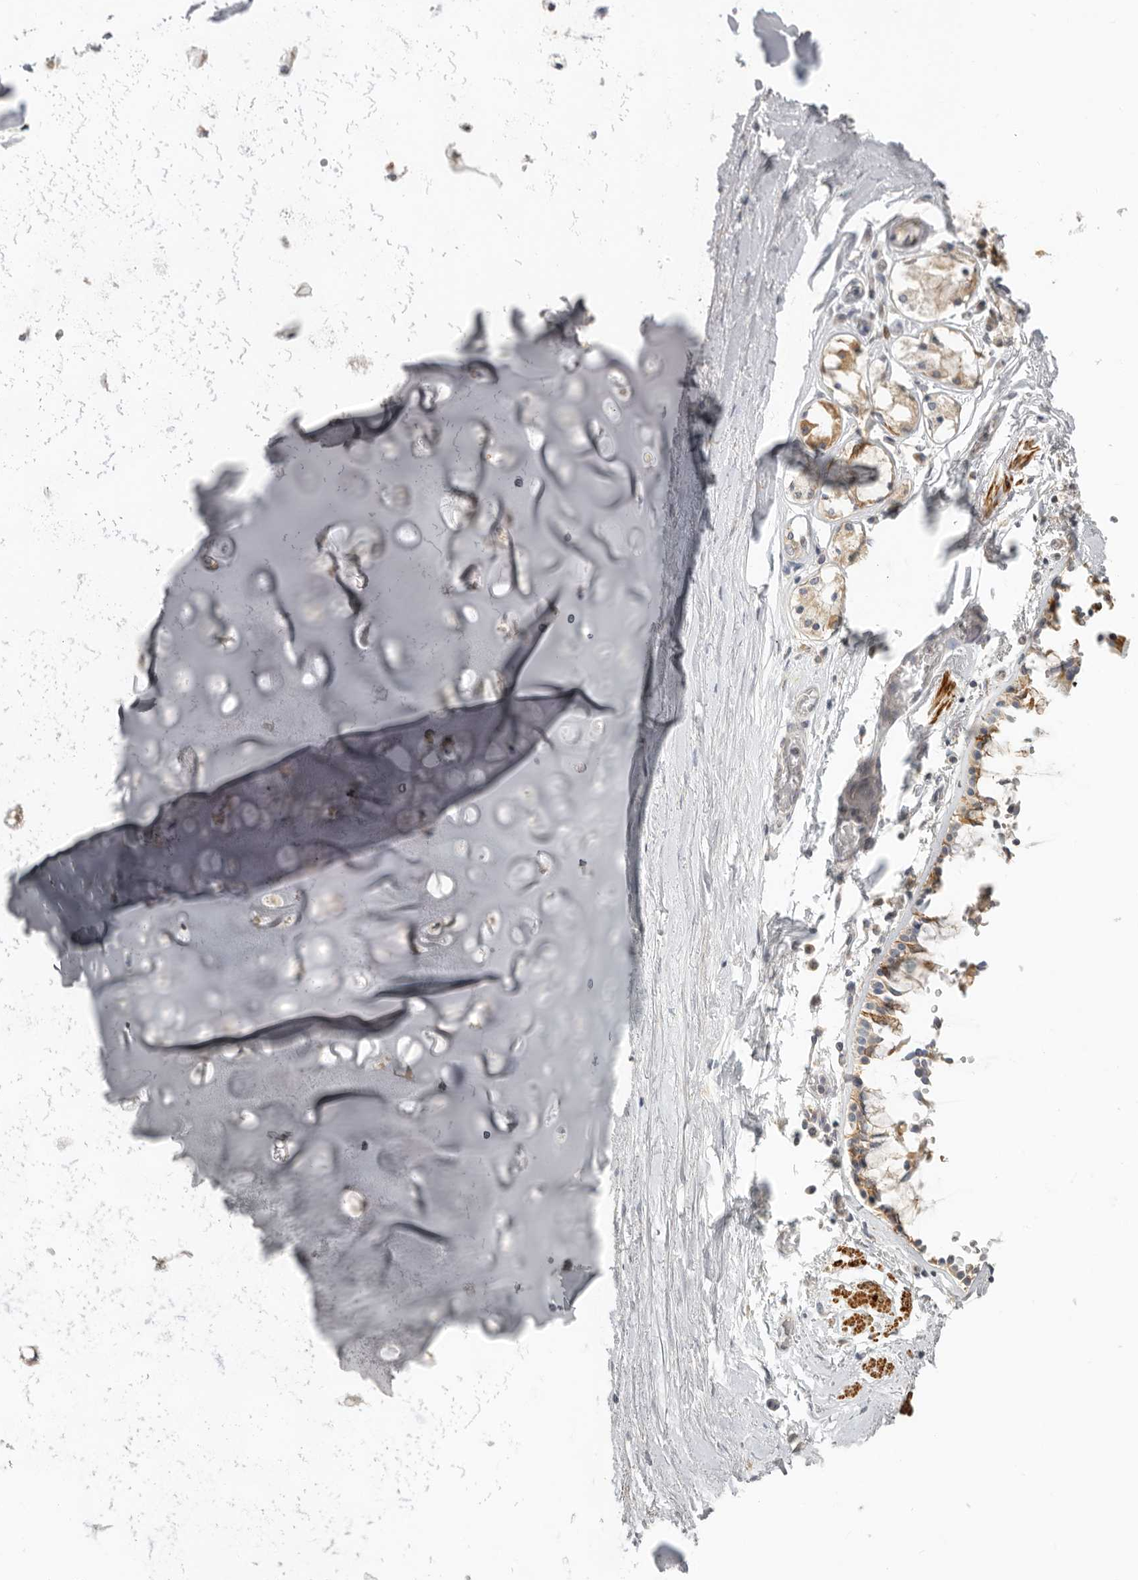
{"staining": {"intensity": "weak", "quantity": "<25%", "location": "cytoplasmic/membranous"}, "tissue": "adipose tissue", "cell_type": "Adipocytes", "image_type": "normal", "snomed": [{"axis": "morphology", "description": "Normal tissue, NOS"}, {"axis": "topography", "description": "Cartilage tissue"}, {"axis": "topography", "description": "Lung"}], "caption": "Adipose tissue stained for a protein using immunohistochemistry exhibits no expression adipocytes.", "gene": "UNK", "patient": {"sex": "female", "age": 77}}